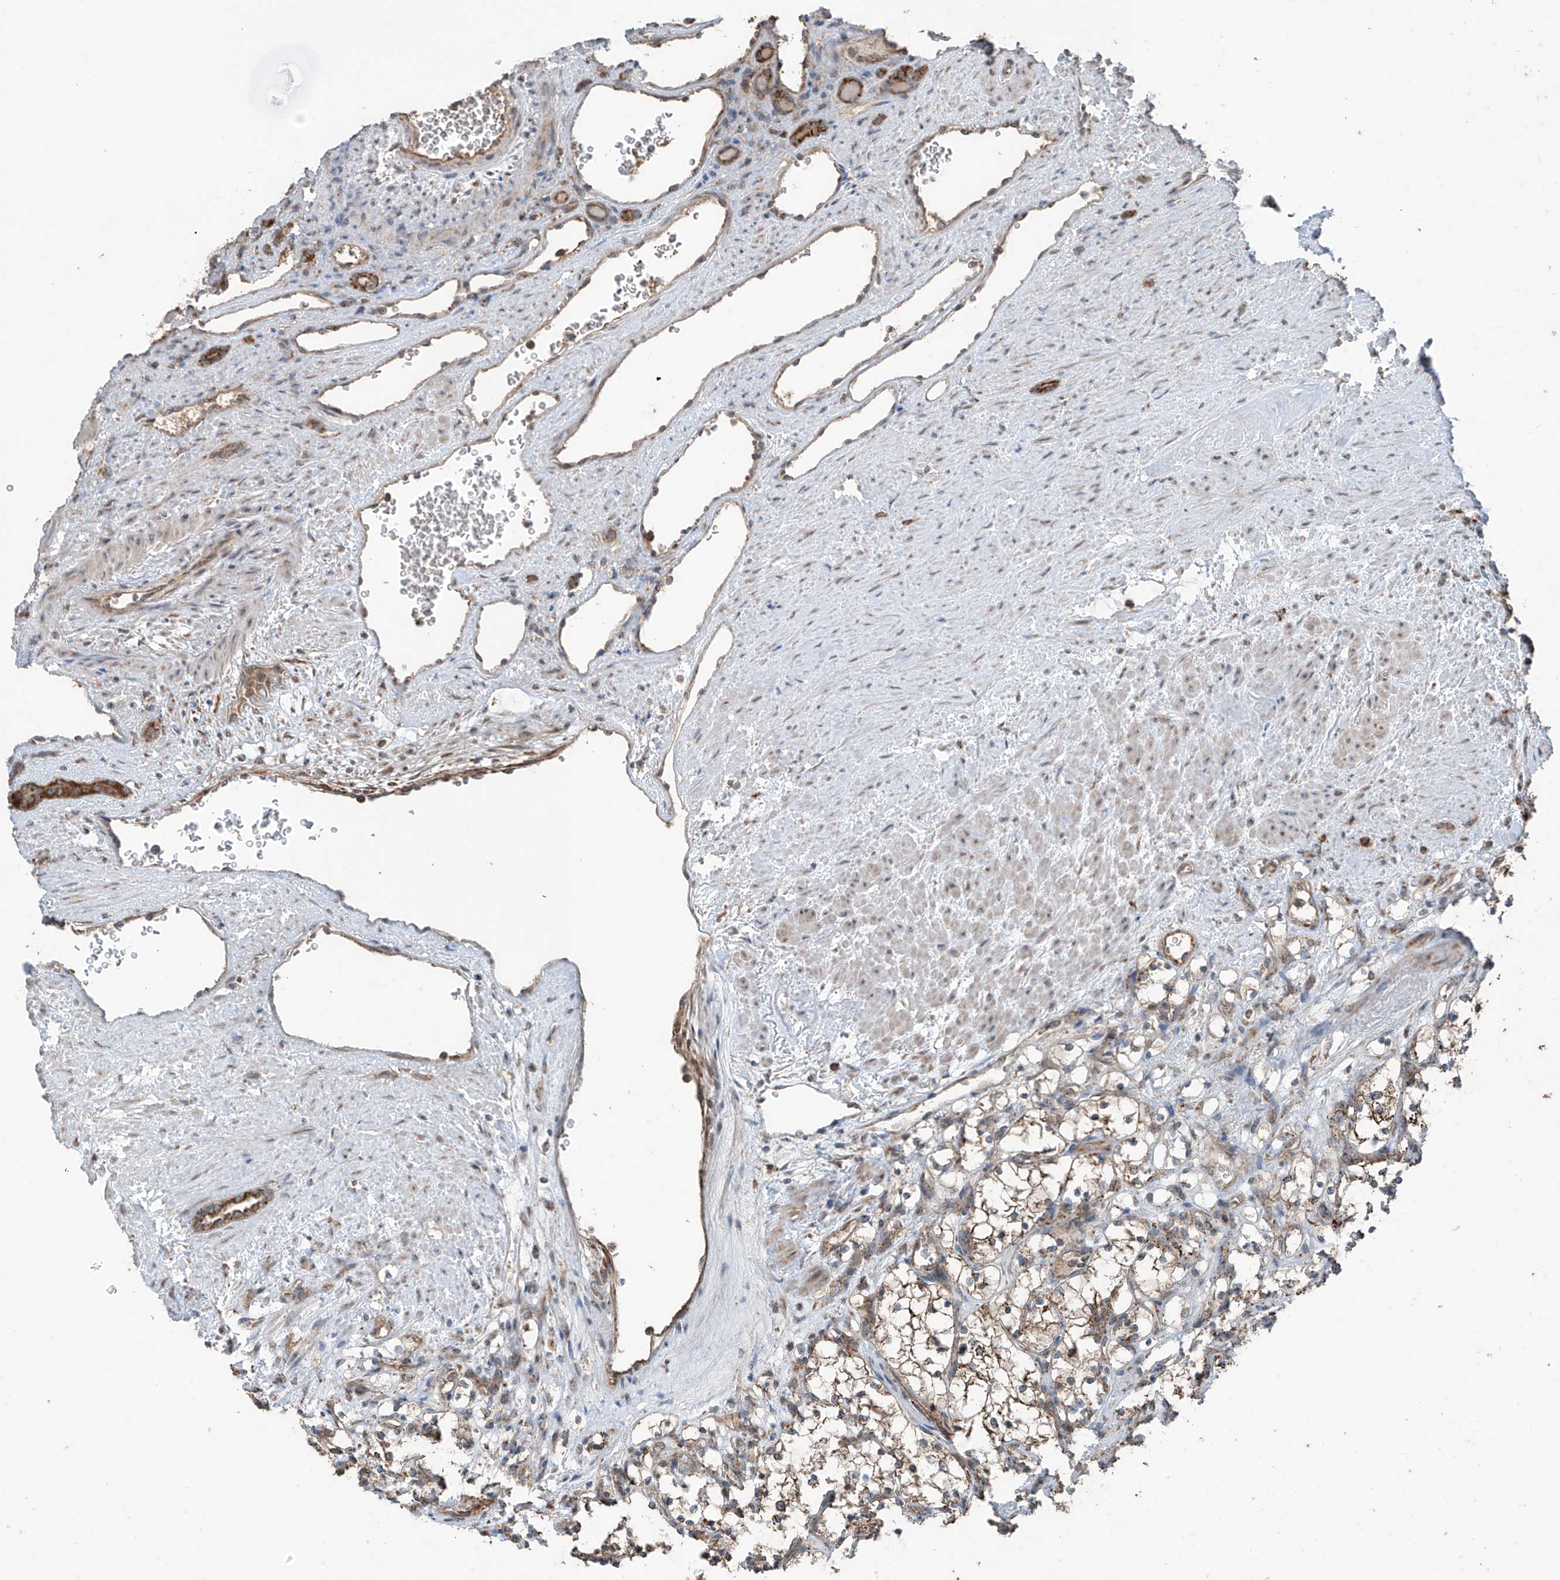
{"staining": {"intensity": "weak", "quantity": "25%-75%", "location": "cytoplasmic/membranous"}, "tissue": "renal cancer", "cell_type": "Tumor cells", "image_type": "cancer", "snomed": [{"axis": "morphology", "description": "Adenocarcinoma, NOS"}, {"axis": "topography", "description": "Kidney"}], "caption": "There is low levels of weak cytoplasmic/membranous positivity in tumor cells of renal adenocarcinoma, as demonstrated by immunohistochemical staining (brown color).", "gene": "SAMD3", "patient": {"sex": "female", "age": 69}}